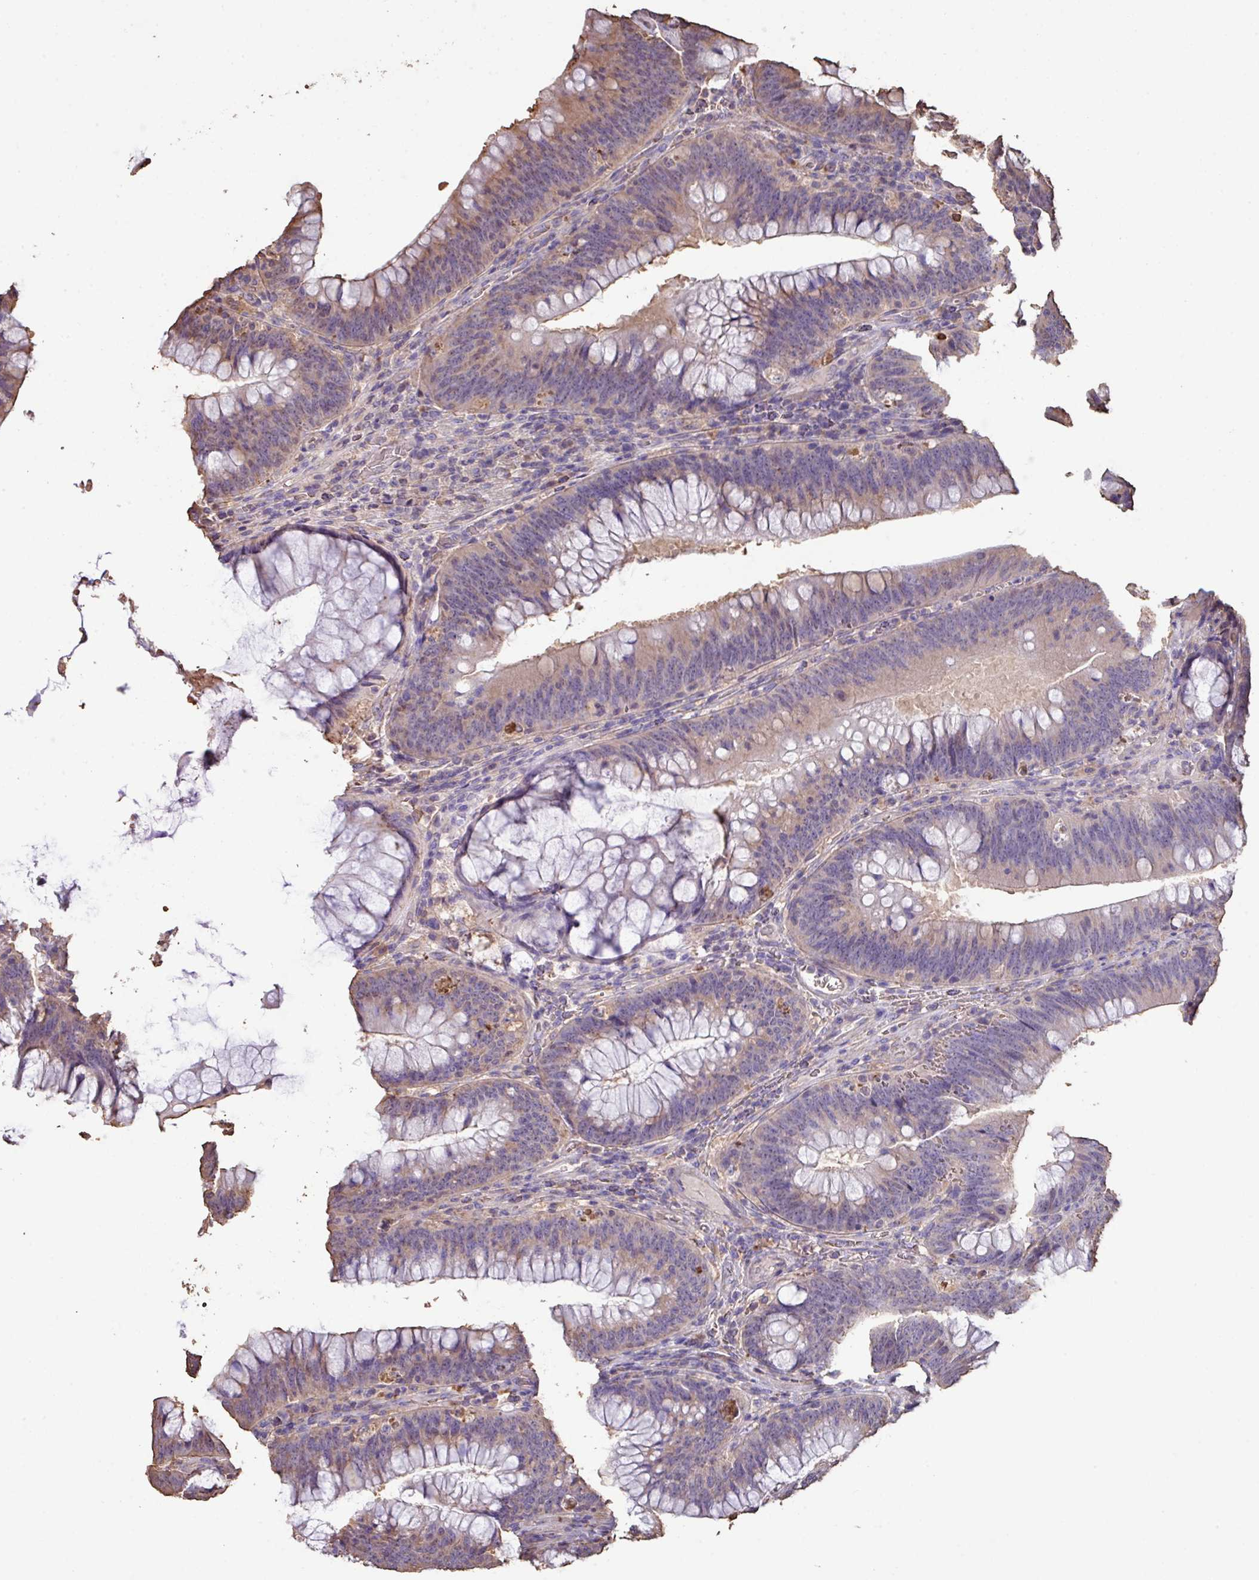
{"staining": {"intensity": "weak", "quantity": "25%-75%", "location": "cytoplasmic/membranous"}, "tissue": "colorectal cancer", "cell_type": "Tumor cells", "image_type": "cancer", "snomed": [{"axis": "morphology", "description": "Normal tissue, NOS"}, {"axis": "topography", "description": "Colon"}], "caption": "Colorectal cancer was stained to show a protein in brown. There is low levels of weak cytoplasmic/membranous expression in about 25%-75% of tumor cells.", "gene": "CAMK2B", "patient": {"sex": "female", "age": 82}}